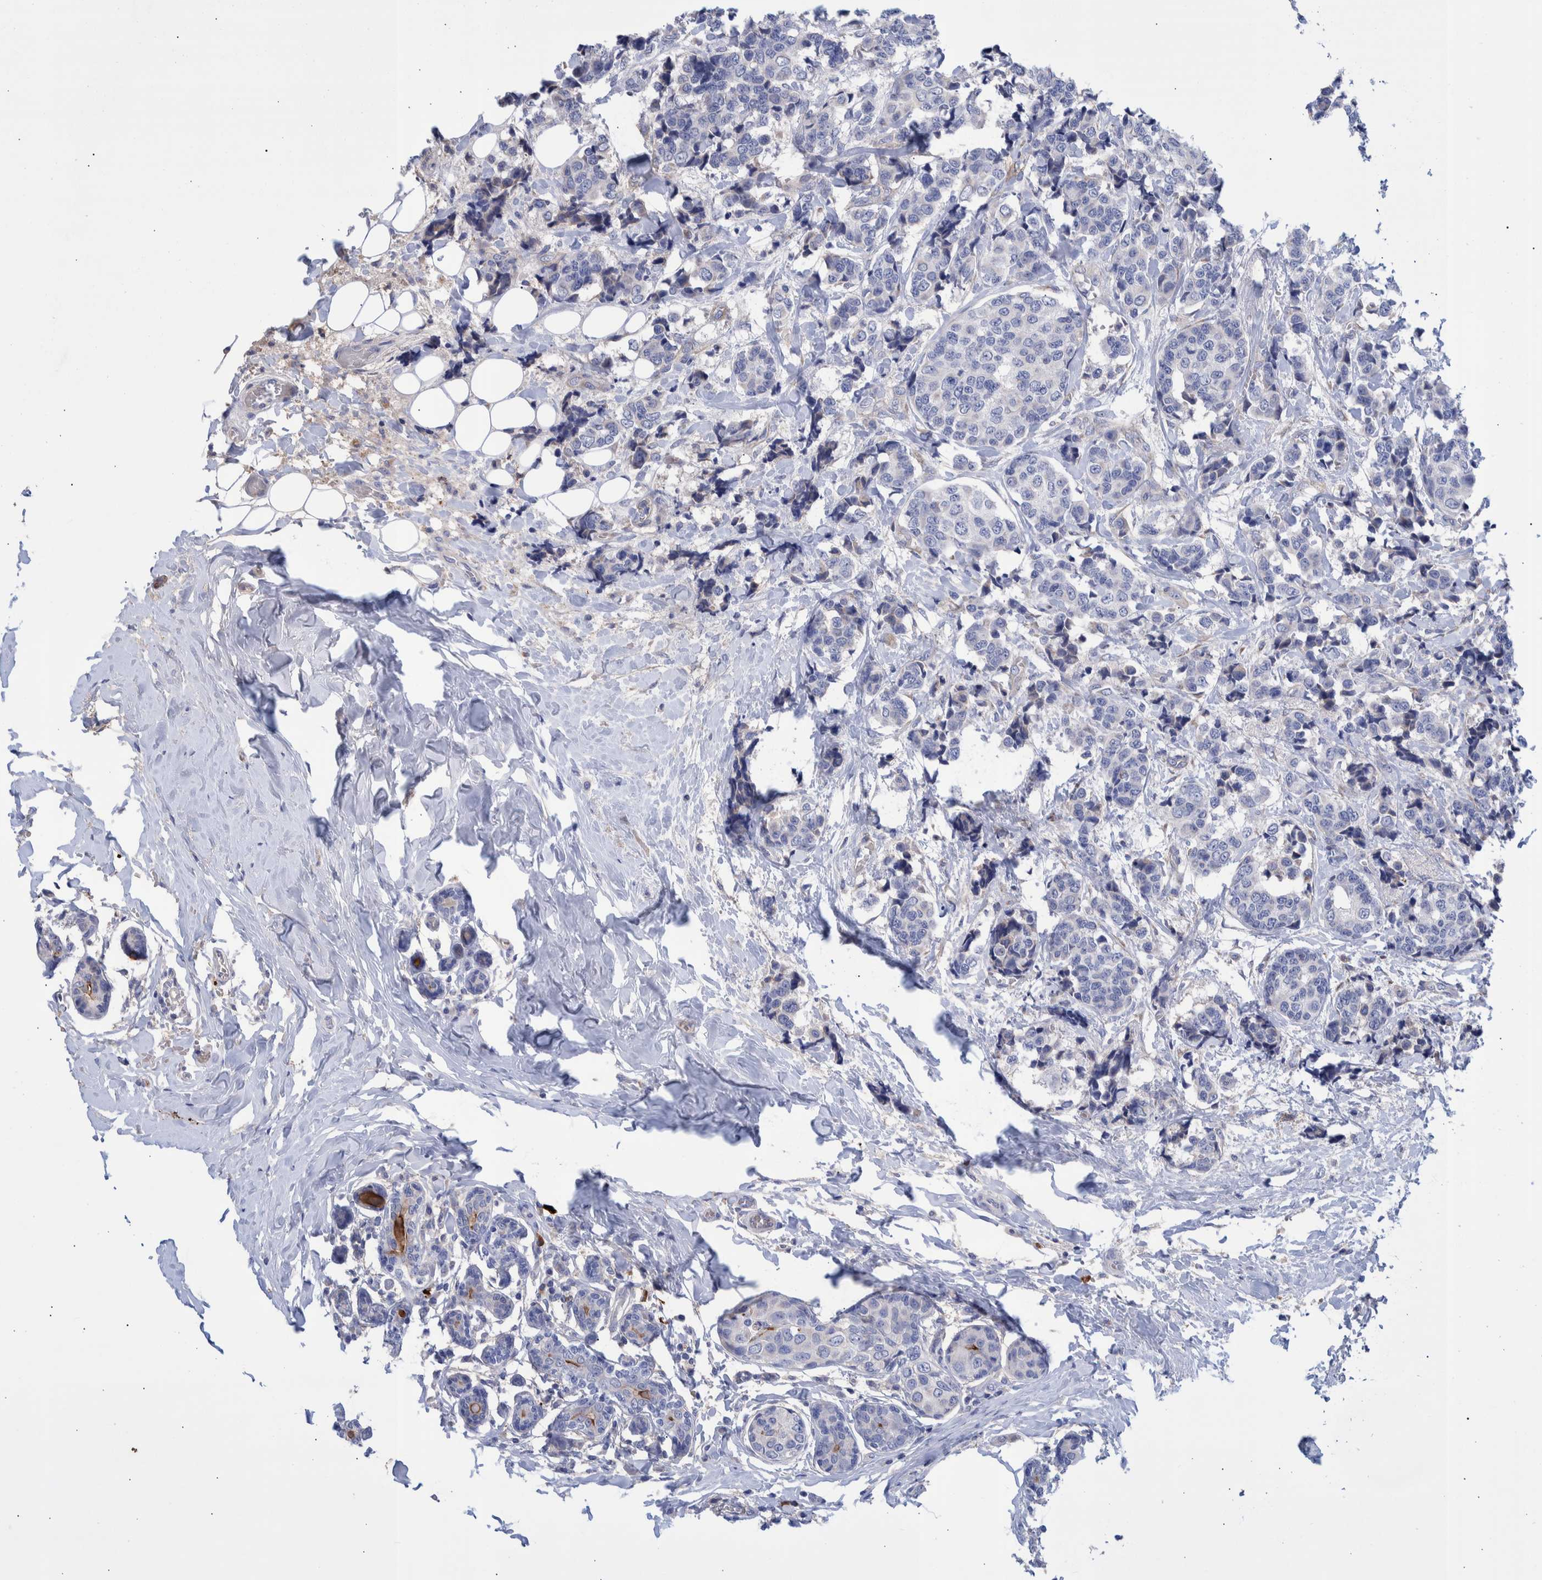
{"staining": {"intensity": "negative", "quantity": "none", "location": "none"}, "tissue": "breast cancer", "cell_type": "Tumor cells", "image_type": "cancer", "snomed": [{"axis": "morphology", "description": "Normal tissue, NOS"}, {"axis": "morphology", "description": "Duct carcinoma"}, {"axis": "topography", "description": "Breast"}], "caption": "Immunohistochemistry micrograph of neoplastic tissue: breast intraductal carcinoma stained with DAB (3,3'-diaminobenzidine) reveals no significant protein staining in tumor cells.", "gene": "DLL4", "patient": {"sex": "female", "age": 43}}